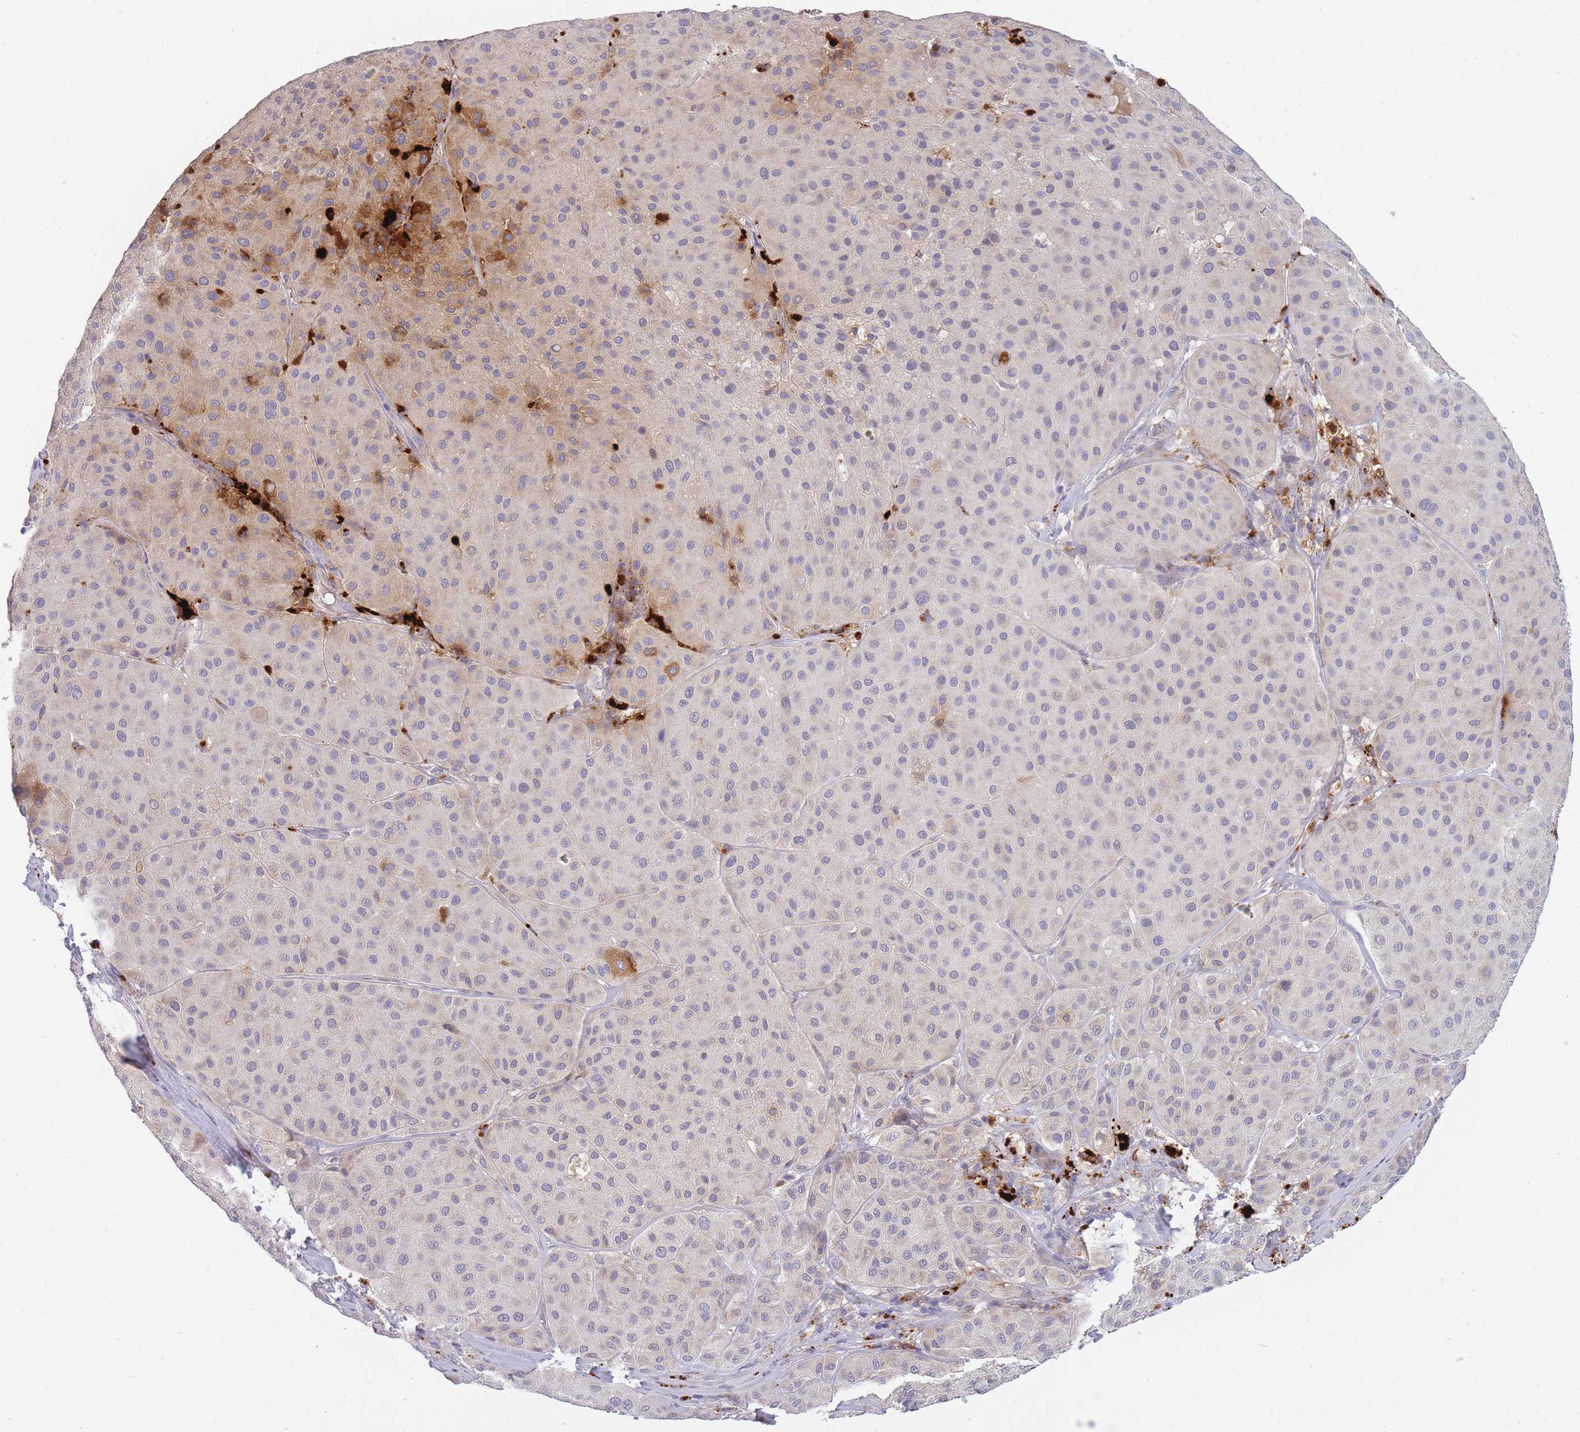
{"staining": {"intensity": "negative", "quantity": "none", "location": "none"}, "tissue": "melanoma", "cell_type": "Tumor cells", "image_type": "cancer", "snomed": [{"axis": "morphology", "description": "Malignant melanoma, Metastatic site"}, {"axis": "topography", "description": "Smooth muscle"}], "caption": "IHC histopathology image of malignant melanoma (metastatic site) stained for a protein (brown), which exhibits no positivity in tumor cells.", "gene": "TRIM61", "patient": {"sex": "male", "age": 41}}